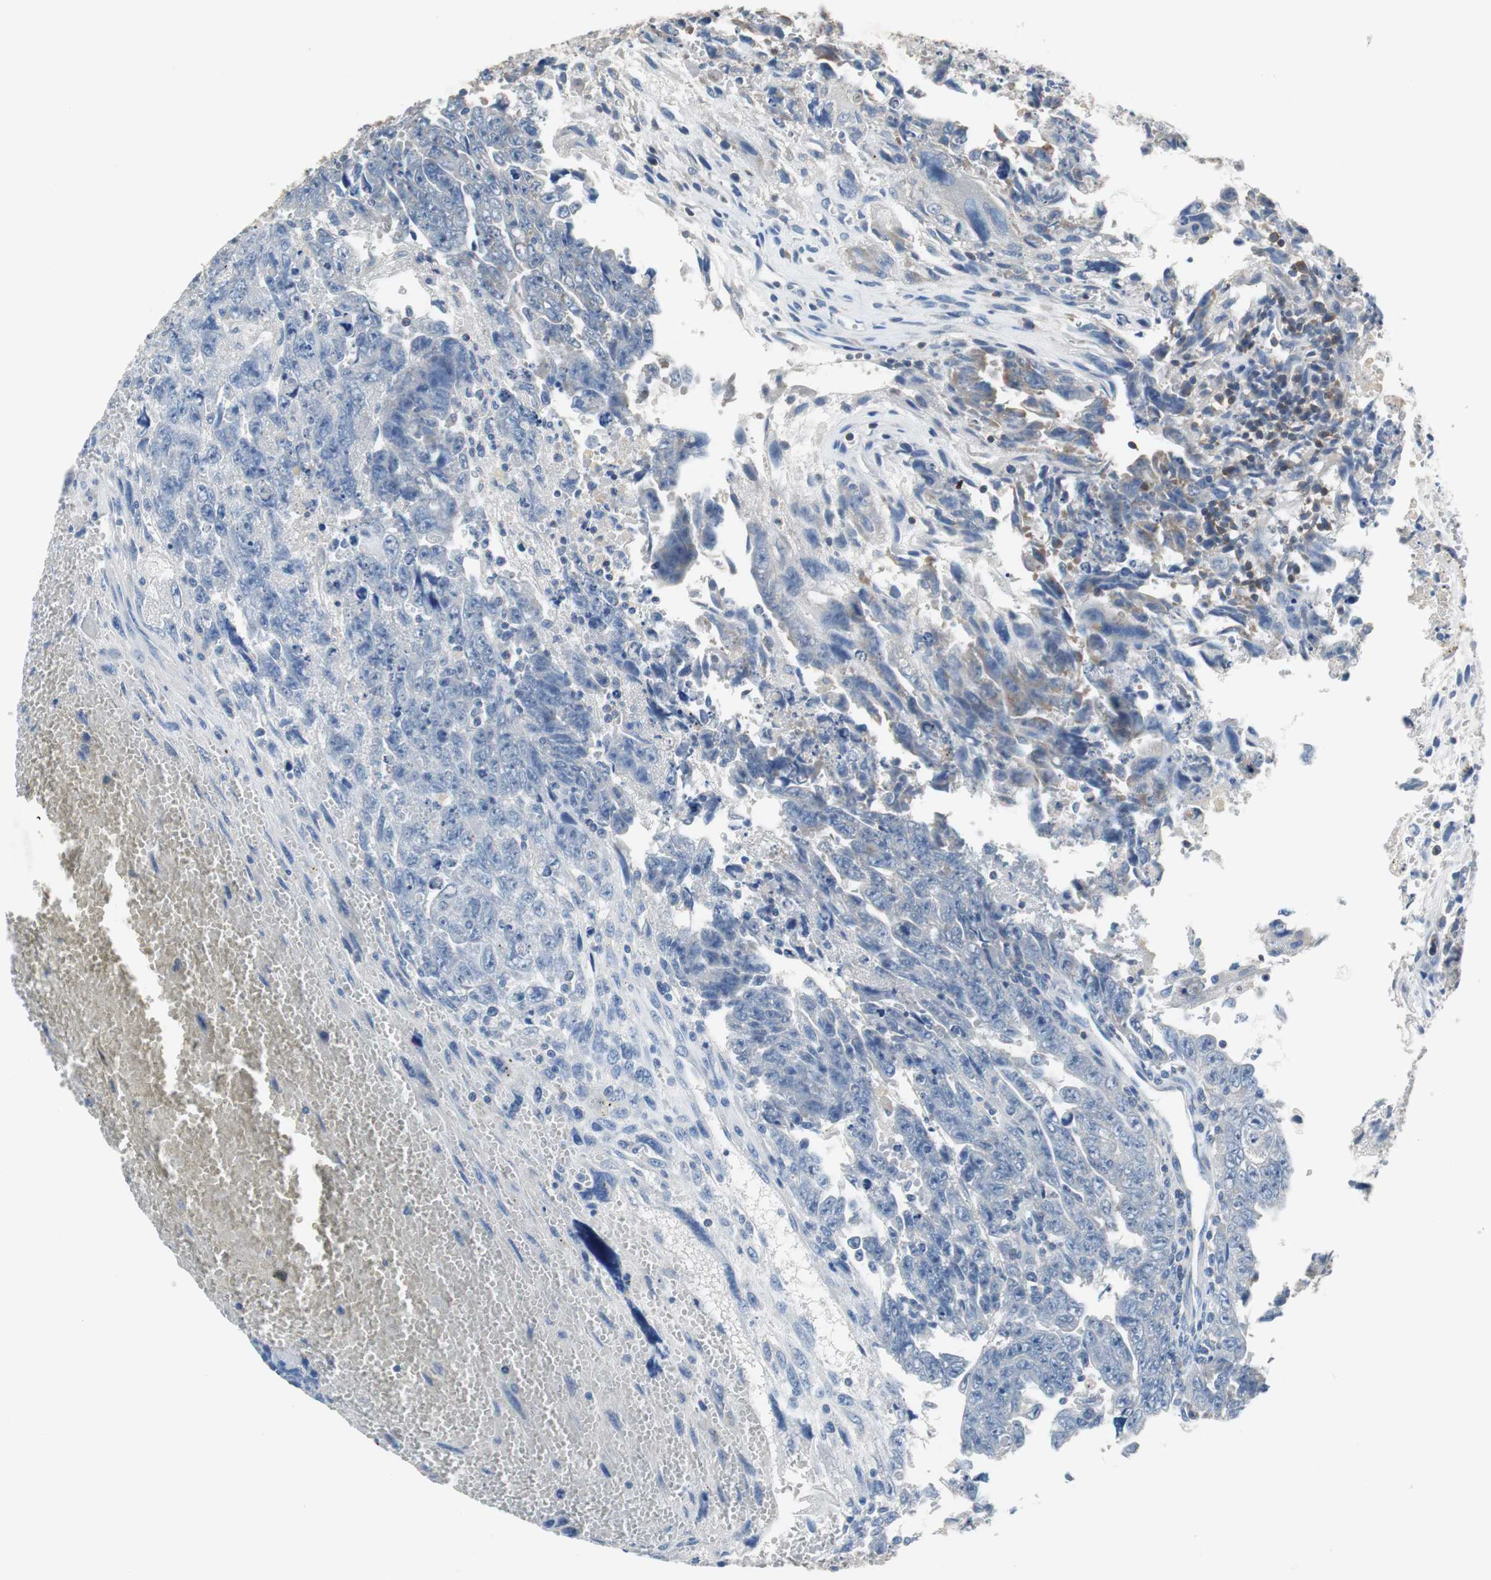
{"staining": {"intensity": "negative", "quantity": "none", "location": "none"}, "tissue": "testis cancer", "cell_type": "Tumor cells", "image_type": "cancer", "snomed": [{"axis": "morphology", "description": "Carcinoma, Embryonal, NOS"}, {"axis": "topography", "description": "Testis"}], "caption": "Human testis cancer stained for a protein using immunohistochemistry (IHC) shows no positivity in tumor cells.", "gene": "PRKCA", "patient": {"sex": "male", "age": 28}}